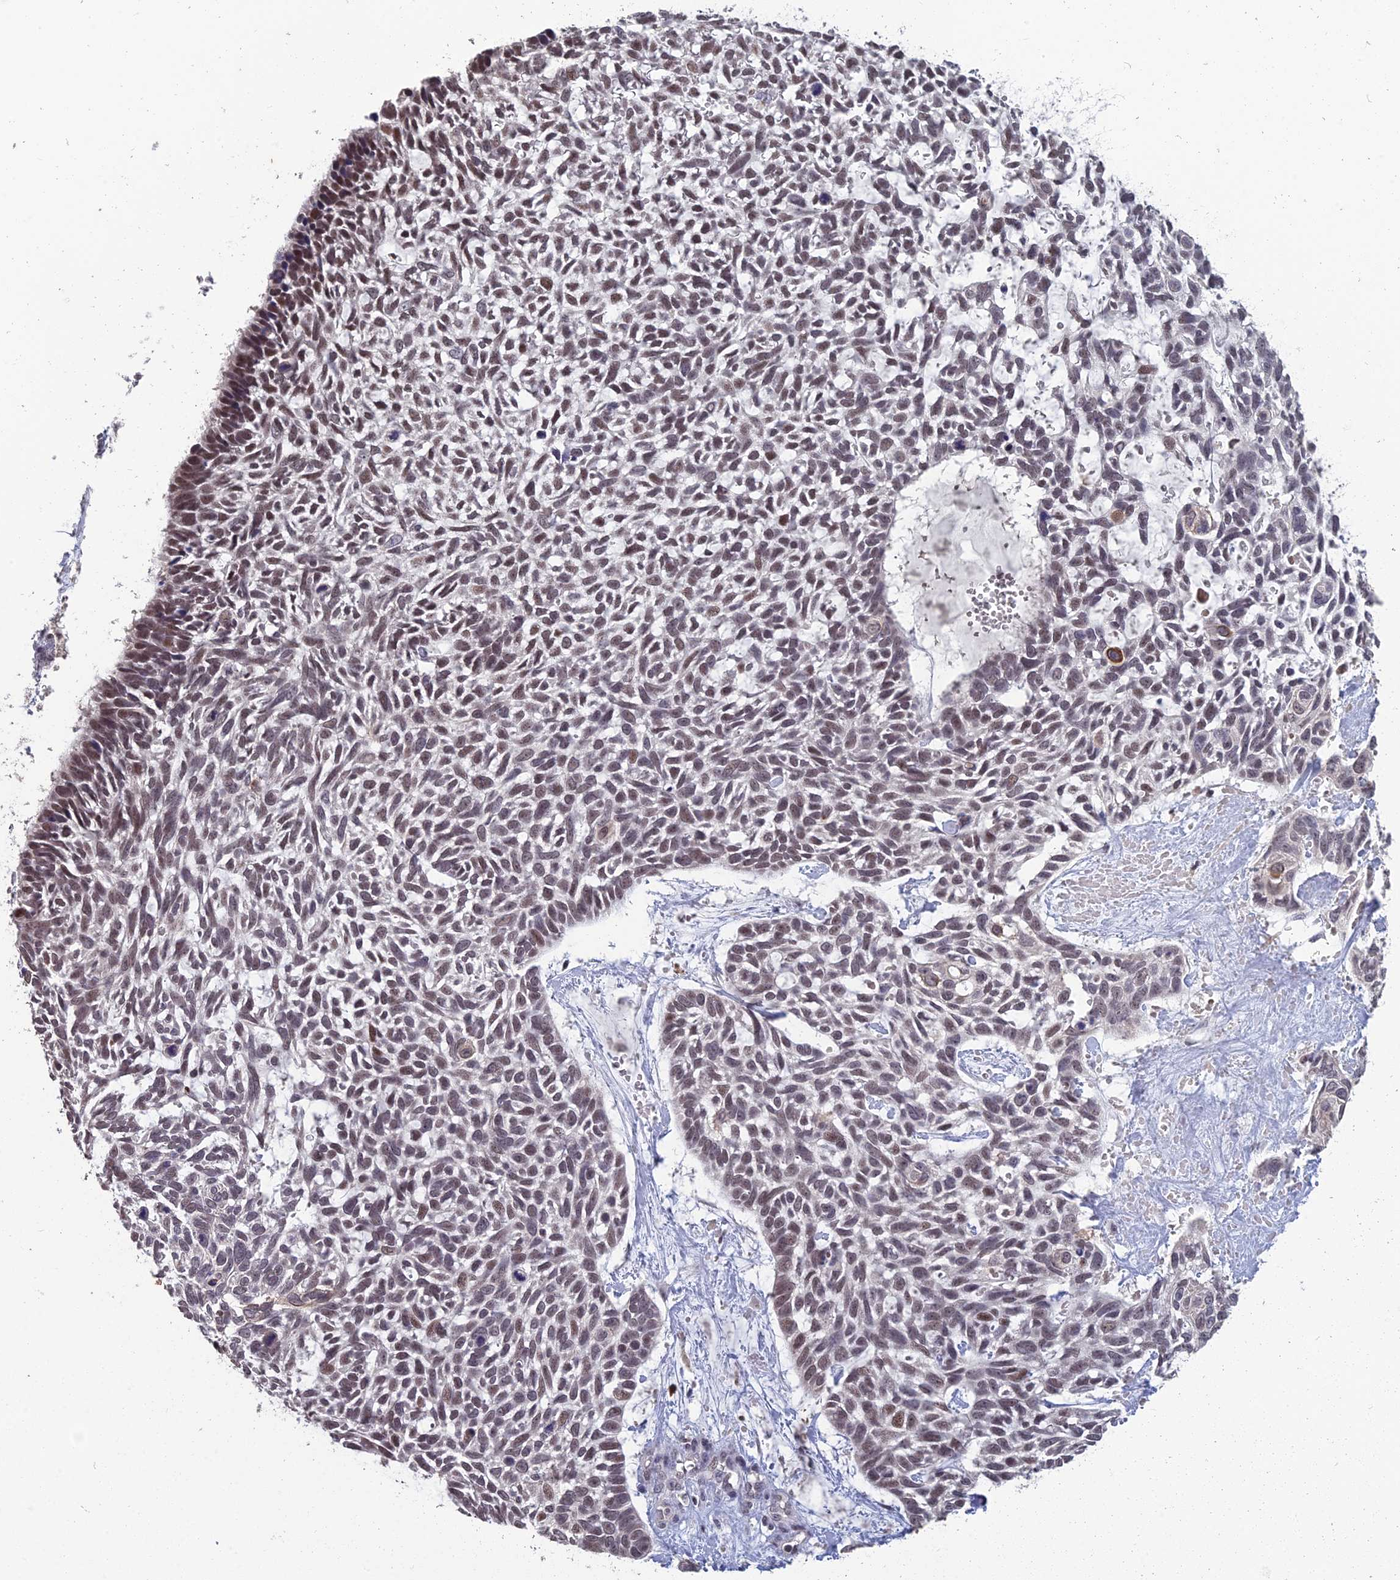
{"staining": {"intensity": "moderate", "quantity": "25%-75%", "location": "nuclear"}, "tissue": "skin cancer", "cell_type": "Tumor cells", "image_type": "cancer", "snomed": [{"axis": "morphology", "description": "Basal cell carcinoma"}, {"axis": "topography", "description": "Skin"}], "caption": "A brown stain shows moderate nuclear expression of a protein in skin cancer (basal cell carcinoma) tumor cells.", "gene": "MT-CO3", "patient": {"sex": "male", "age": 88}}